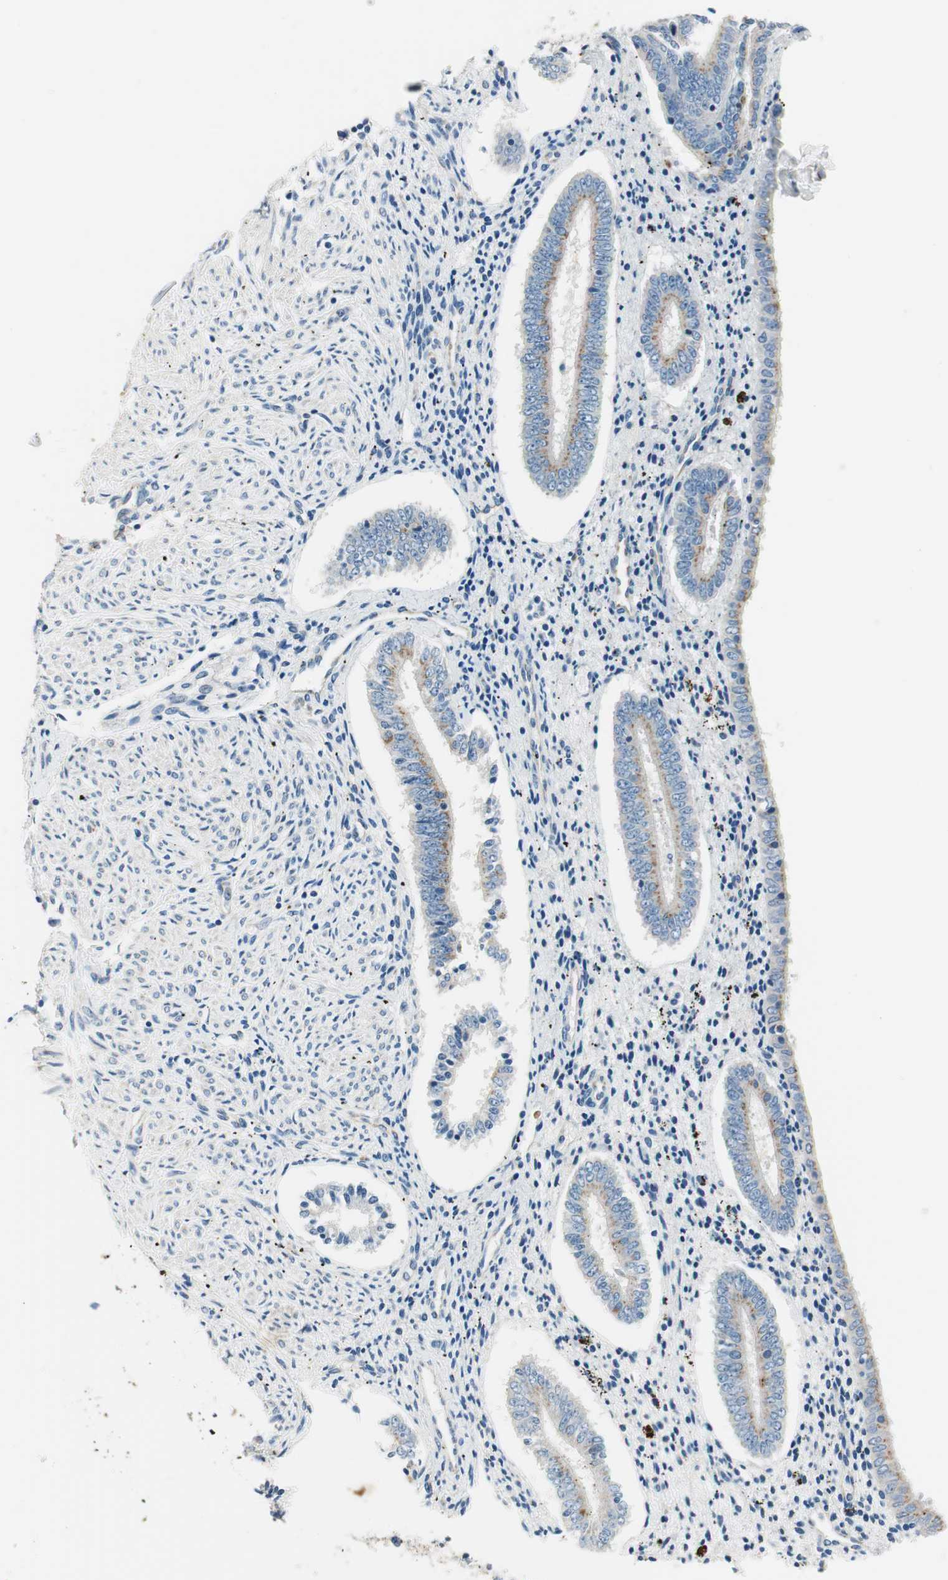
{"staining": {"intensity": "negative", "quantity": "none", "location": "none"}, "tissue": "endometrium", "cell_type": "Cells in endometrial stroma", "image_type": "normal", "snomed": [{"axis": "morphology", "description": "Normal tissue, NOS"}, {"axis": "topography", "description": "Endometrium"}], "caption": "IHC of unremarkable human endometrium demonstrates no staining in cells in endometrial stroma. (DAB immunohistochemistry (IHC) visualized using brightfield microscopy, high magnification).", "gene": "TMF1", "patient": {"sex": "female", "age": 42}}